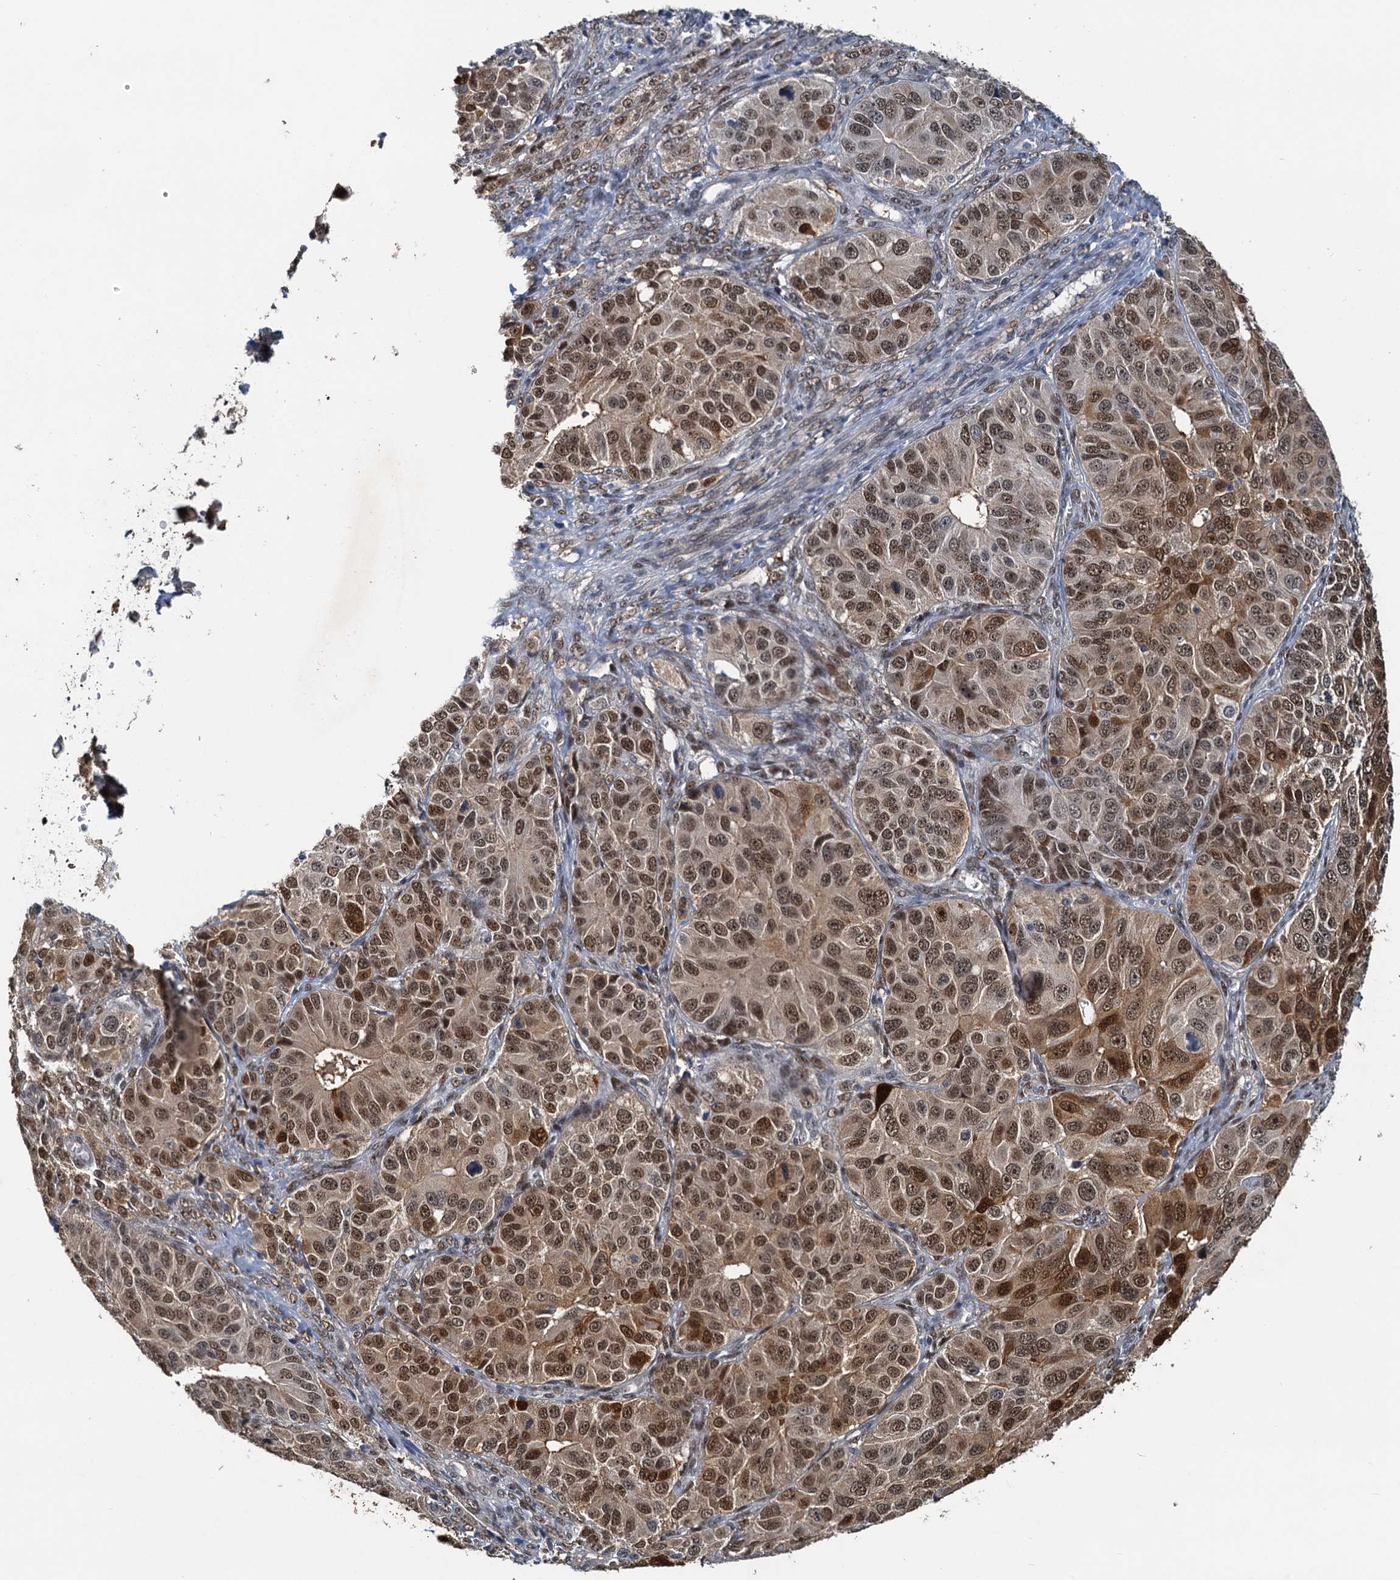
{"staining": {"intensity": "moderate", "quantity": ">75%", "location": "cytoplasmic/membranous,nuclear"}, "tissue": "ovarian cancer", "cell_type": "Tumor cells", "image_type": "cancer", "snomed": [{"axis": "morphology", "description": "Carcinoma, endometroid"}, {"axis": "topography", "description": "Ovary"}], "caption": "Immunohistochemical staining of human ovarian endometroid carcinoma displays medium levels of moderate cytoplasmic/membranous and nuclear expression in about >75% of tumor cells. Using DAB (3,3'-diaminobenzidine) (brown) and hematoxylin (blue) stains, captured at high magnification using brightfield microscopy.", "gene": "SPINDOC", "patient": {"sex": "female", "age": 51}}